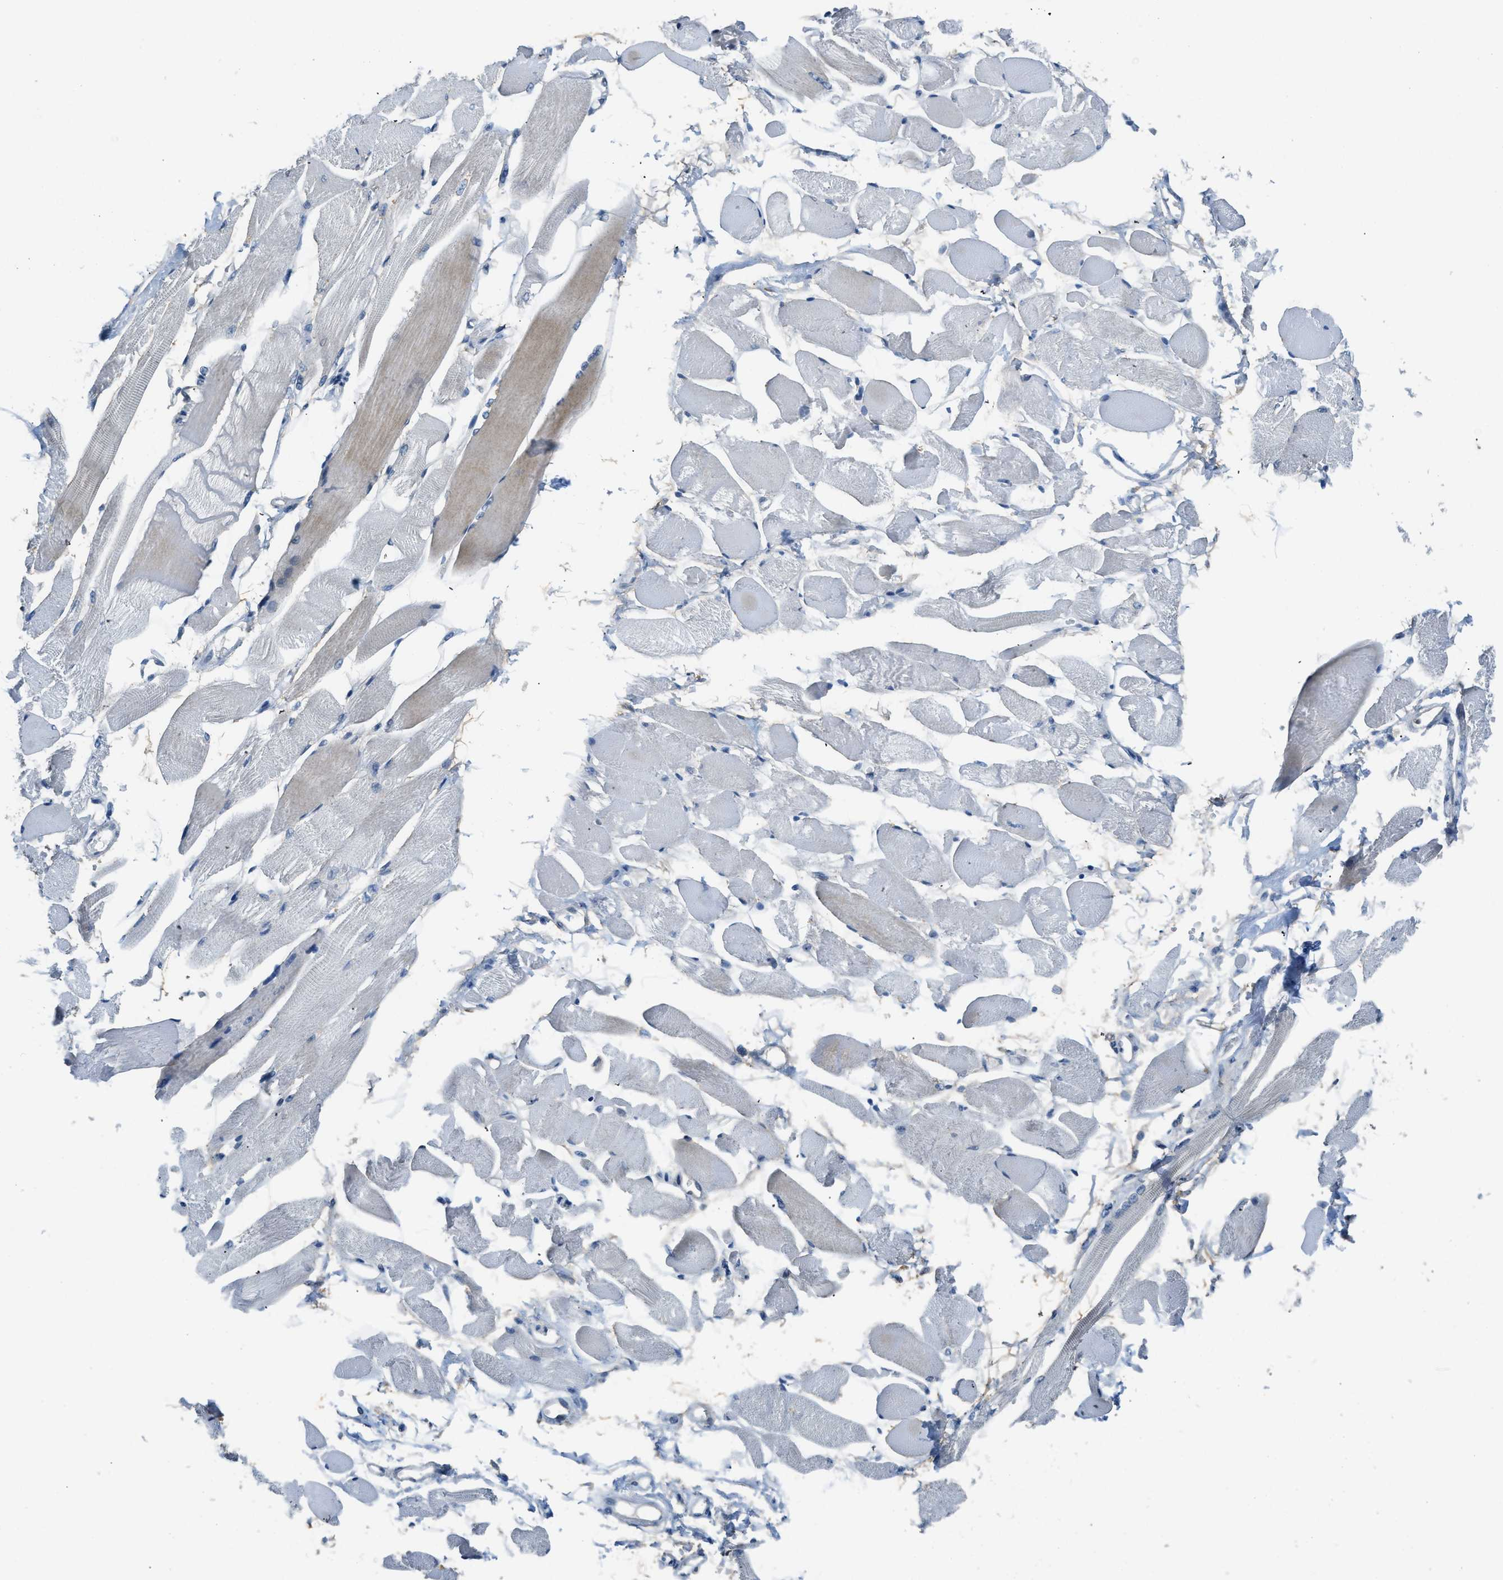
{"staining": {"intensity": "weak", "quantity": "<25%", "location": "cytoplasmic/membranous"}, "tissue": "skeletal muscle", "cell_type": "Myocytes", "image_type": "normal", "snomed": [{"axis": "morphology", "description": "Normal tissue, NOS"}, {"axis": "topography", "description": "Skeletal muscle"}, {"axis": "topography", "description": "Peripheral nerve tissue"}], "caption": "Myocytes are negative for brown protein staining in normal skeletal muscle. Brightfield microscopy of immunohistochemistry stained with DAB (brown) and hematoxylin (blue), captured at high magnification.", "gene": "TMEM154", "patient": {"sex": "female", "age": 84}}